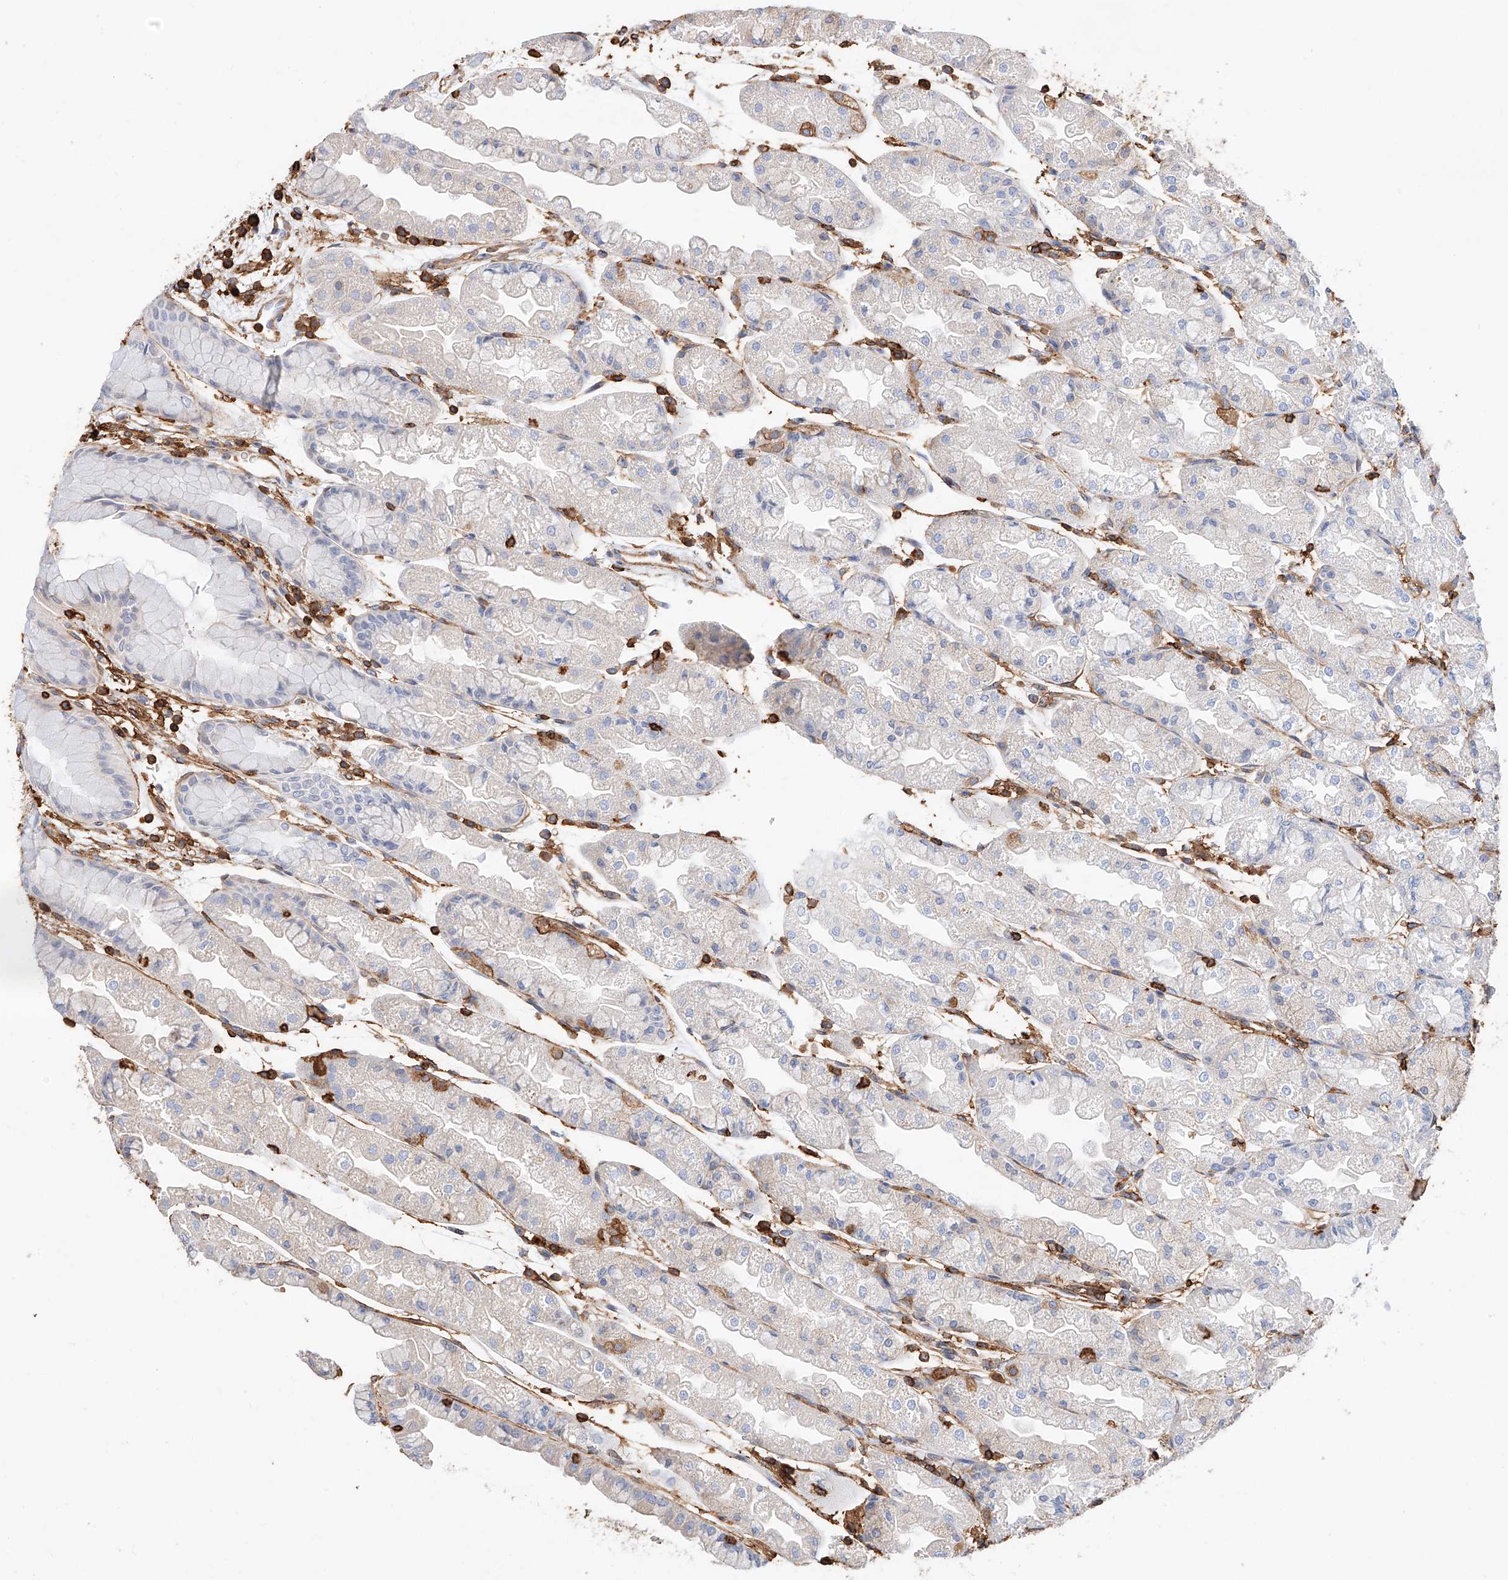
{"staining": {"intensity": "negative", "quantity": "none", "location": "none"}, "tissue": "stomach", "cell_type": "Glandular cells", "image_type": "normal", "snomed": [{"axis": "morphology", "description": "Normal tissue, NOS"}, {"axis": "topography", "description": "Stomach, upper"}], "caption": "A high-resolution image shows immunohistochemistry (IHC) staining of normal stomach, which shows no significant positivity in glandular cells.", "gene": "WFS1", "patient": {"sex": "male", "age": 47}}